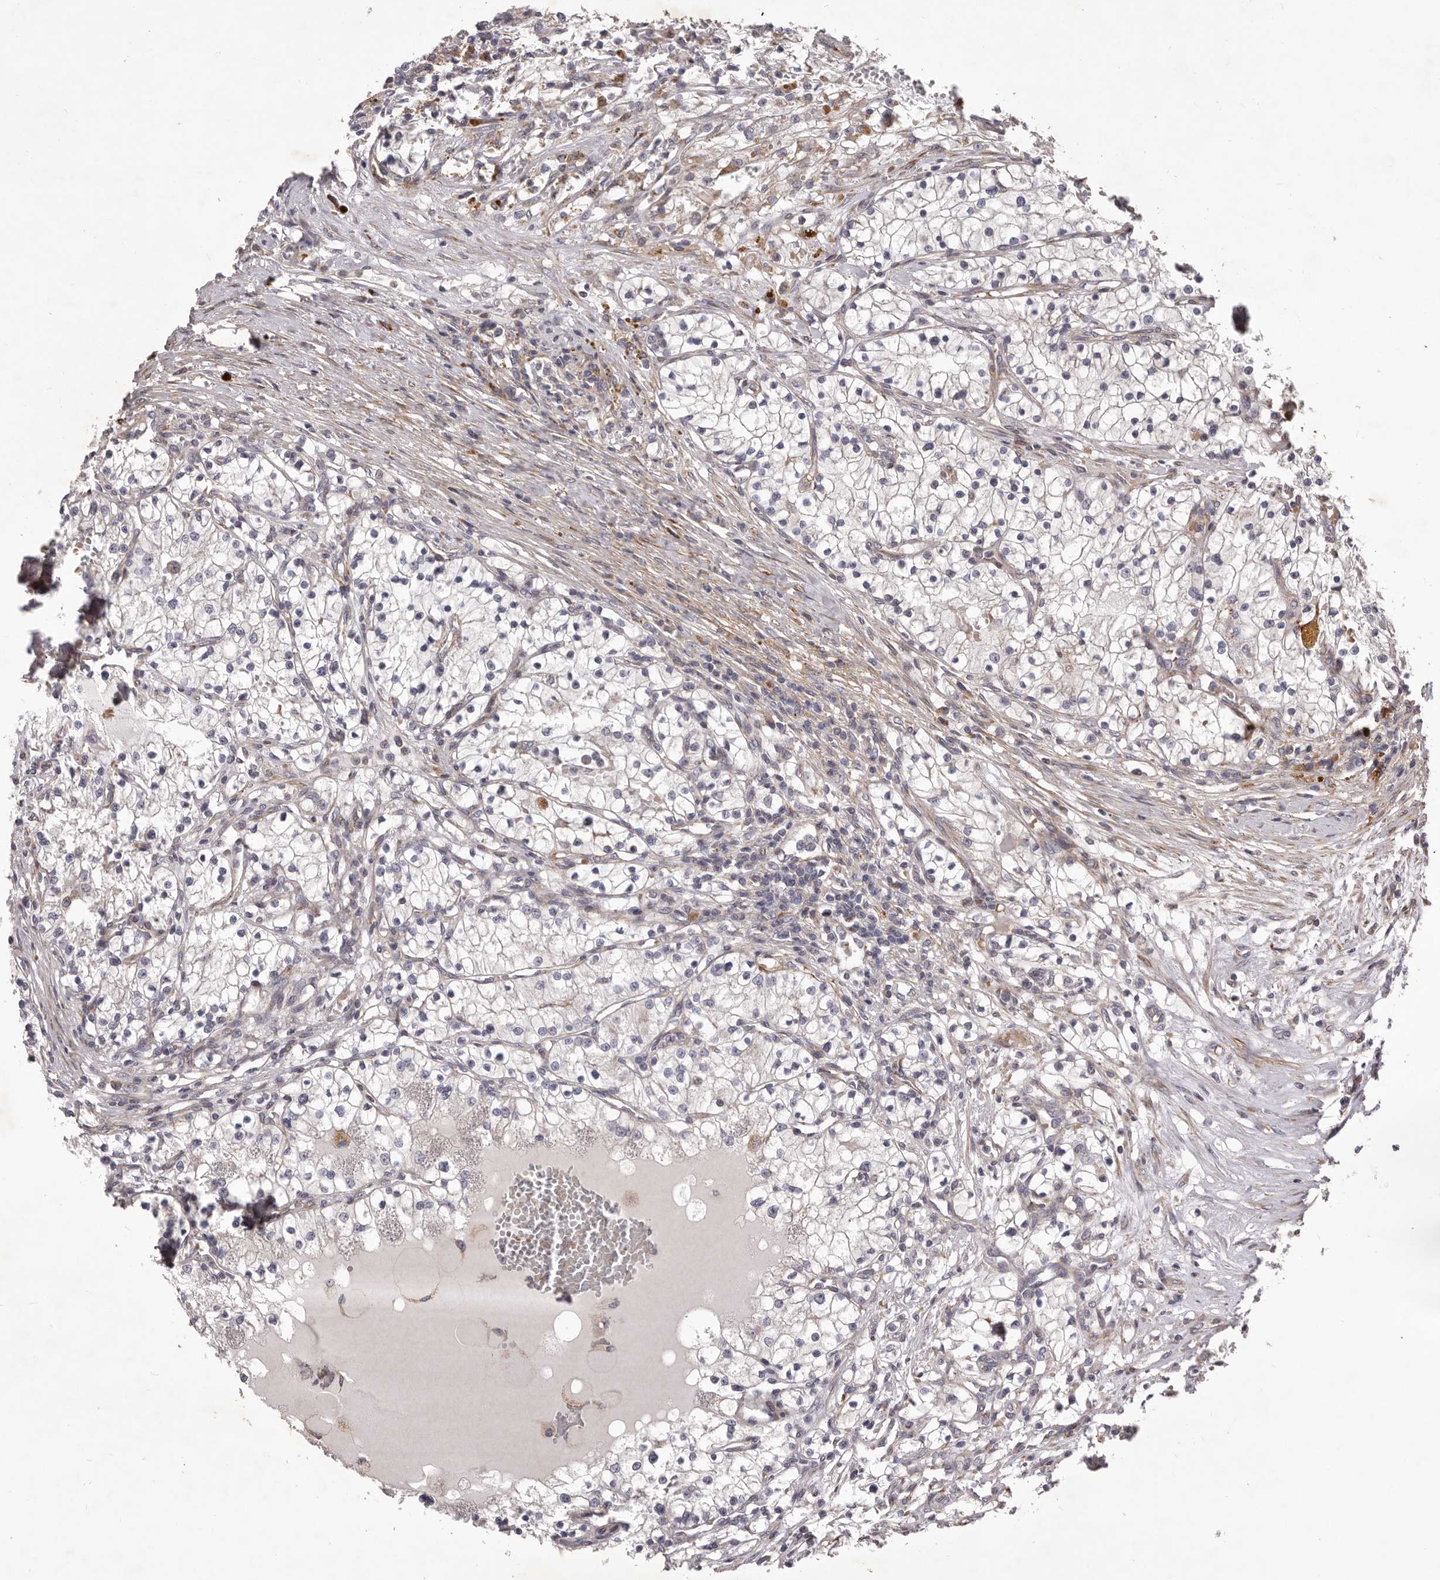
{"staining": {"intensity": "negative", "quantity": "none", "location": "none"}, "tissue": "renal cancer", "cell_type": "Tumor cells", "image_type": "cancer", "snomed": [{"axis": "morphology", "description": "Normal tissue, NOS"}, {"axis": "morphology", "description": "Adenocarcinoma, NOS"}, {"axis": "topography", "description": "Kidney"}], "caption": "IHC of human adenocarcinoma (renal) reveals no staining in tumor cells.", "gene": "ALPK1", "patient": {"sex": "male", "age": 68}}